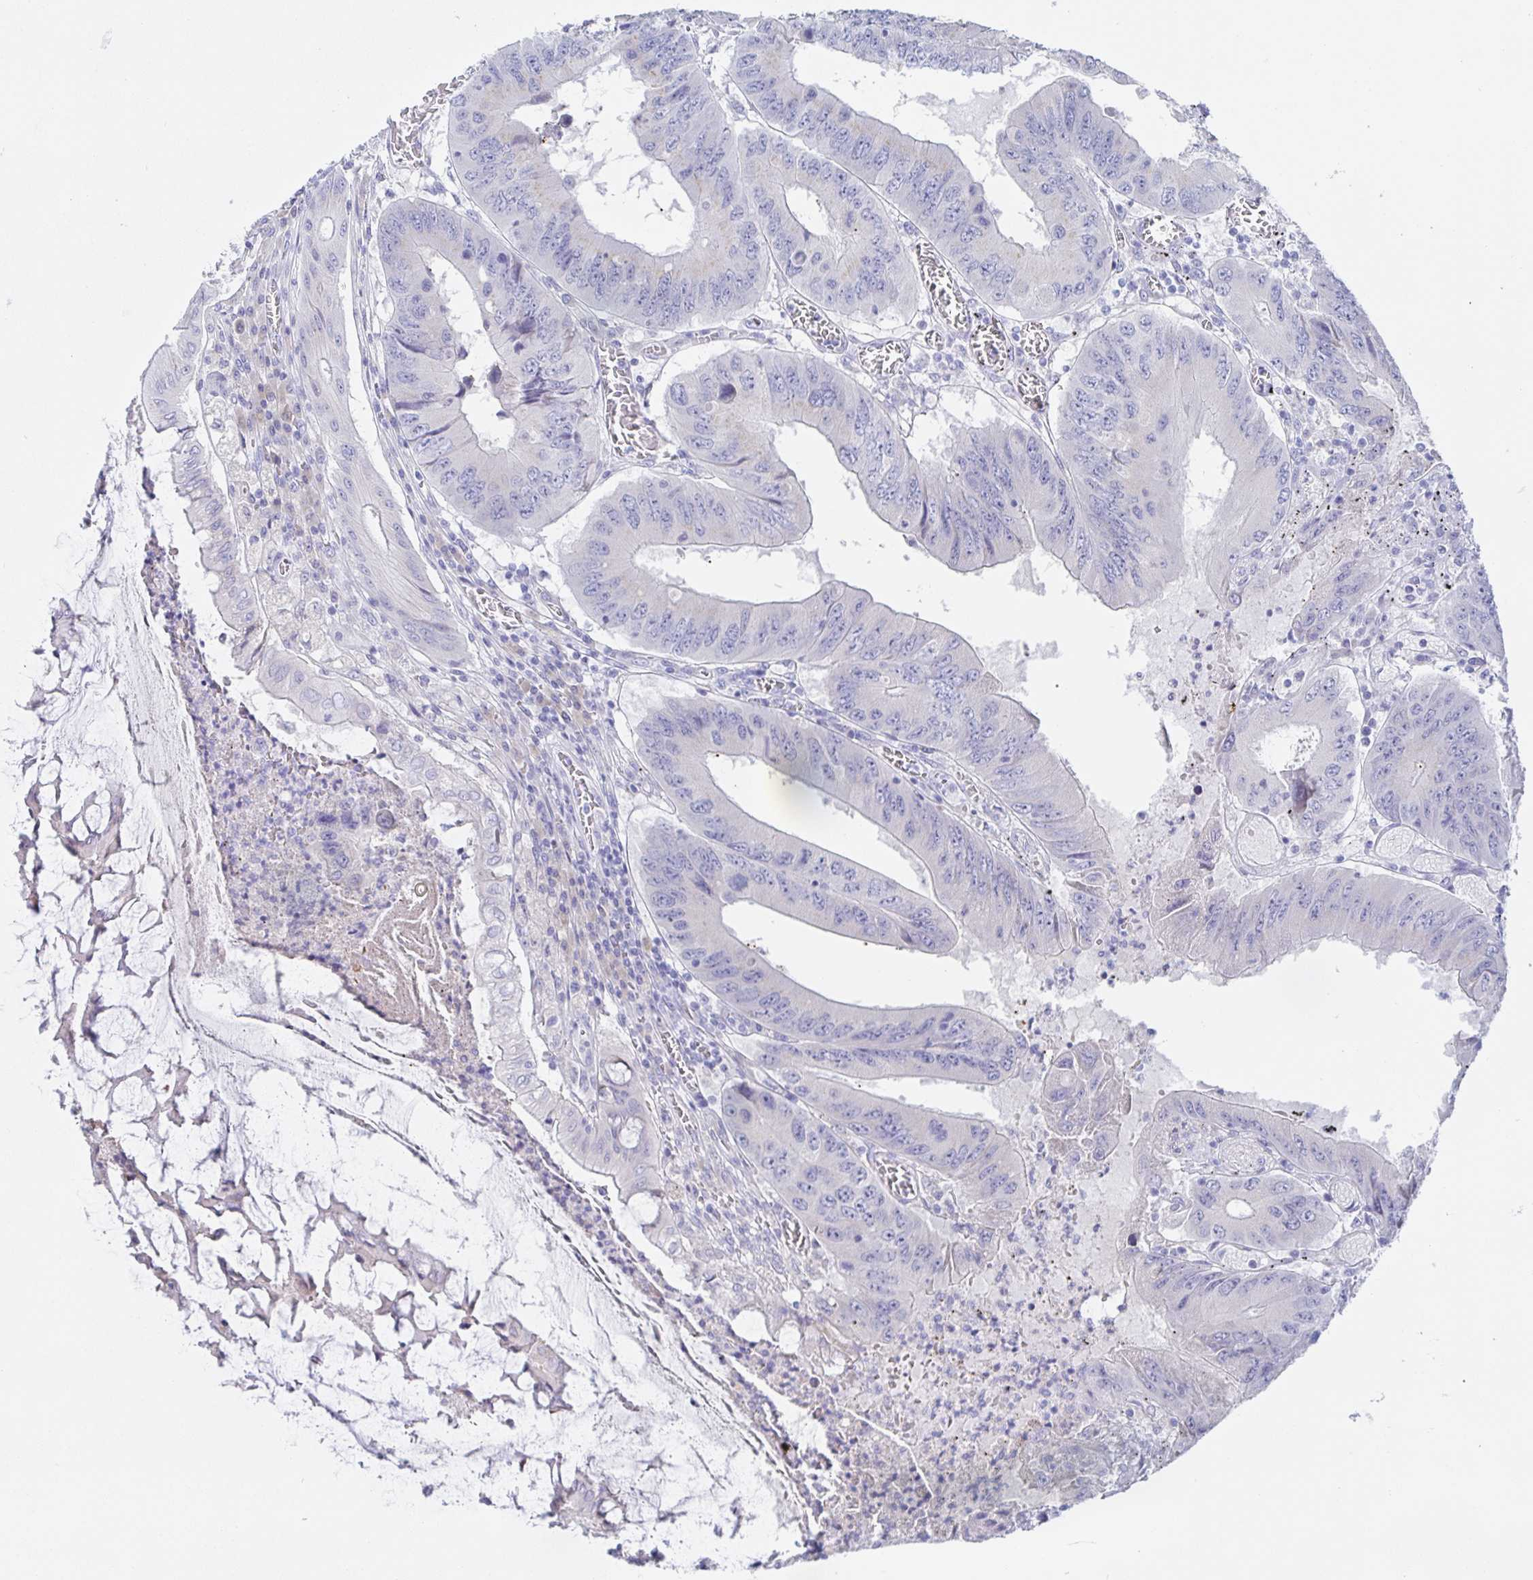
{"staining": {"intensity": "negative", "quantity": "none", "location": "none"}, "tissue": "colorectal cancer", "cell_type": "Tumor cells", "image_type": "cancer", "snomed": [{"axis": "morphology", "description": "Adenocarcinoma, NOS"}, {"axis": "topography", "description": "Colon"}], "caption": "Micrograph shows no protein expression in tumor cells of colorectal adenocarcinoma tissue.", "gene": "SIAH3", "patient": {"sex": "male", "age": 53}}